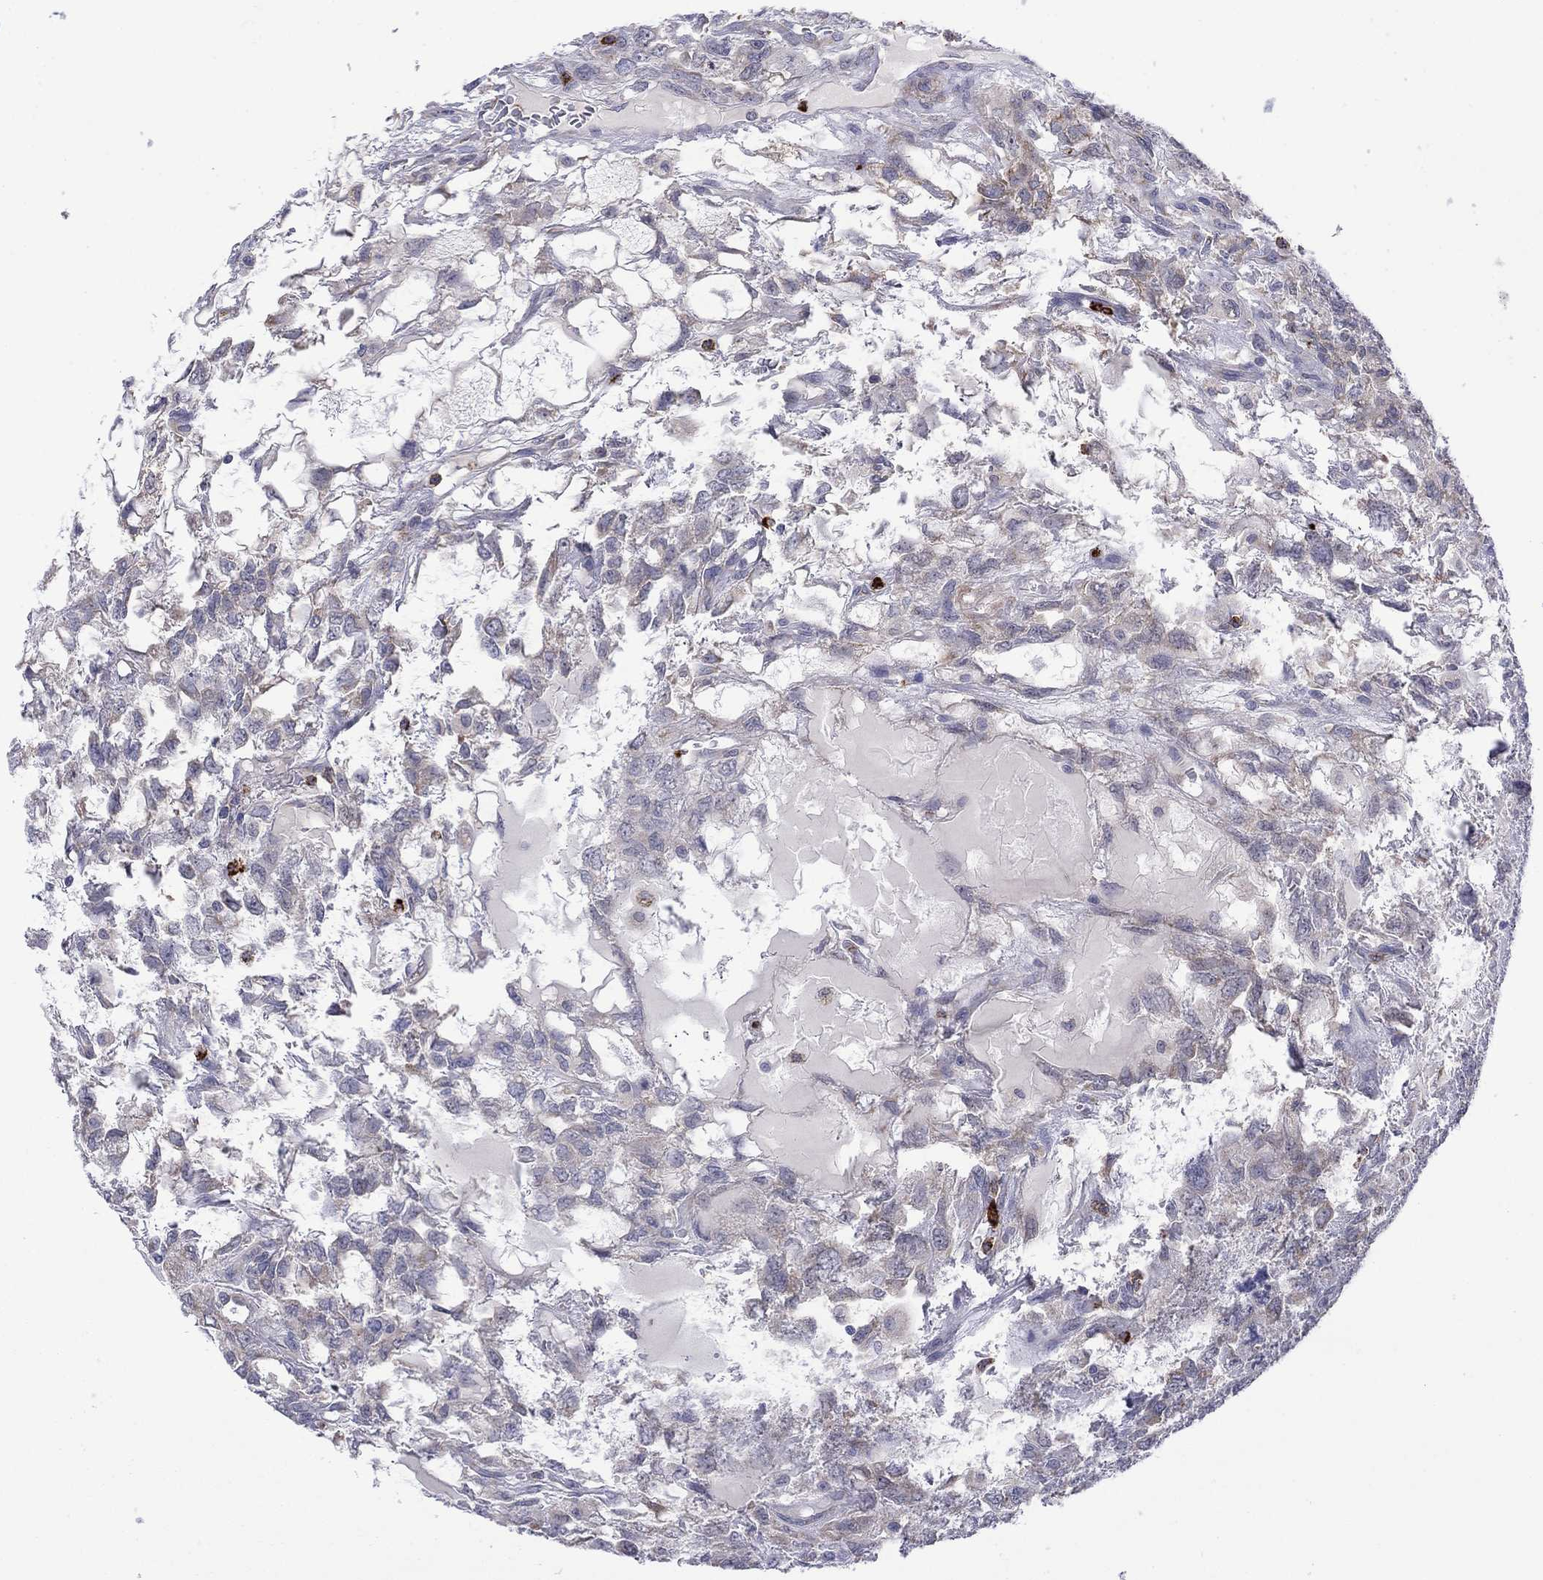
{"staining": {"intensity": "weak", "quantity": "<25%", "location": "cytoplasmic/membranous"}, "tissue": "testis cancer", "cell_type": "Tumor cells", "image_type": "cancer", "snomed": [{"axis": "morphology", "description": "Seminoma, NOS"}, {"axis": "topography", "description": "Testis"}], "caption": "DAB (3,3'-diaminobenzidine) immunohistochemical staining of human testis seminoma reveals no significant expression in tumor cells.", "gene": "MTRFR", "patient": {"sex": "male", "age": 52}}